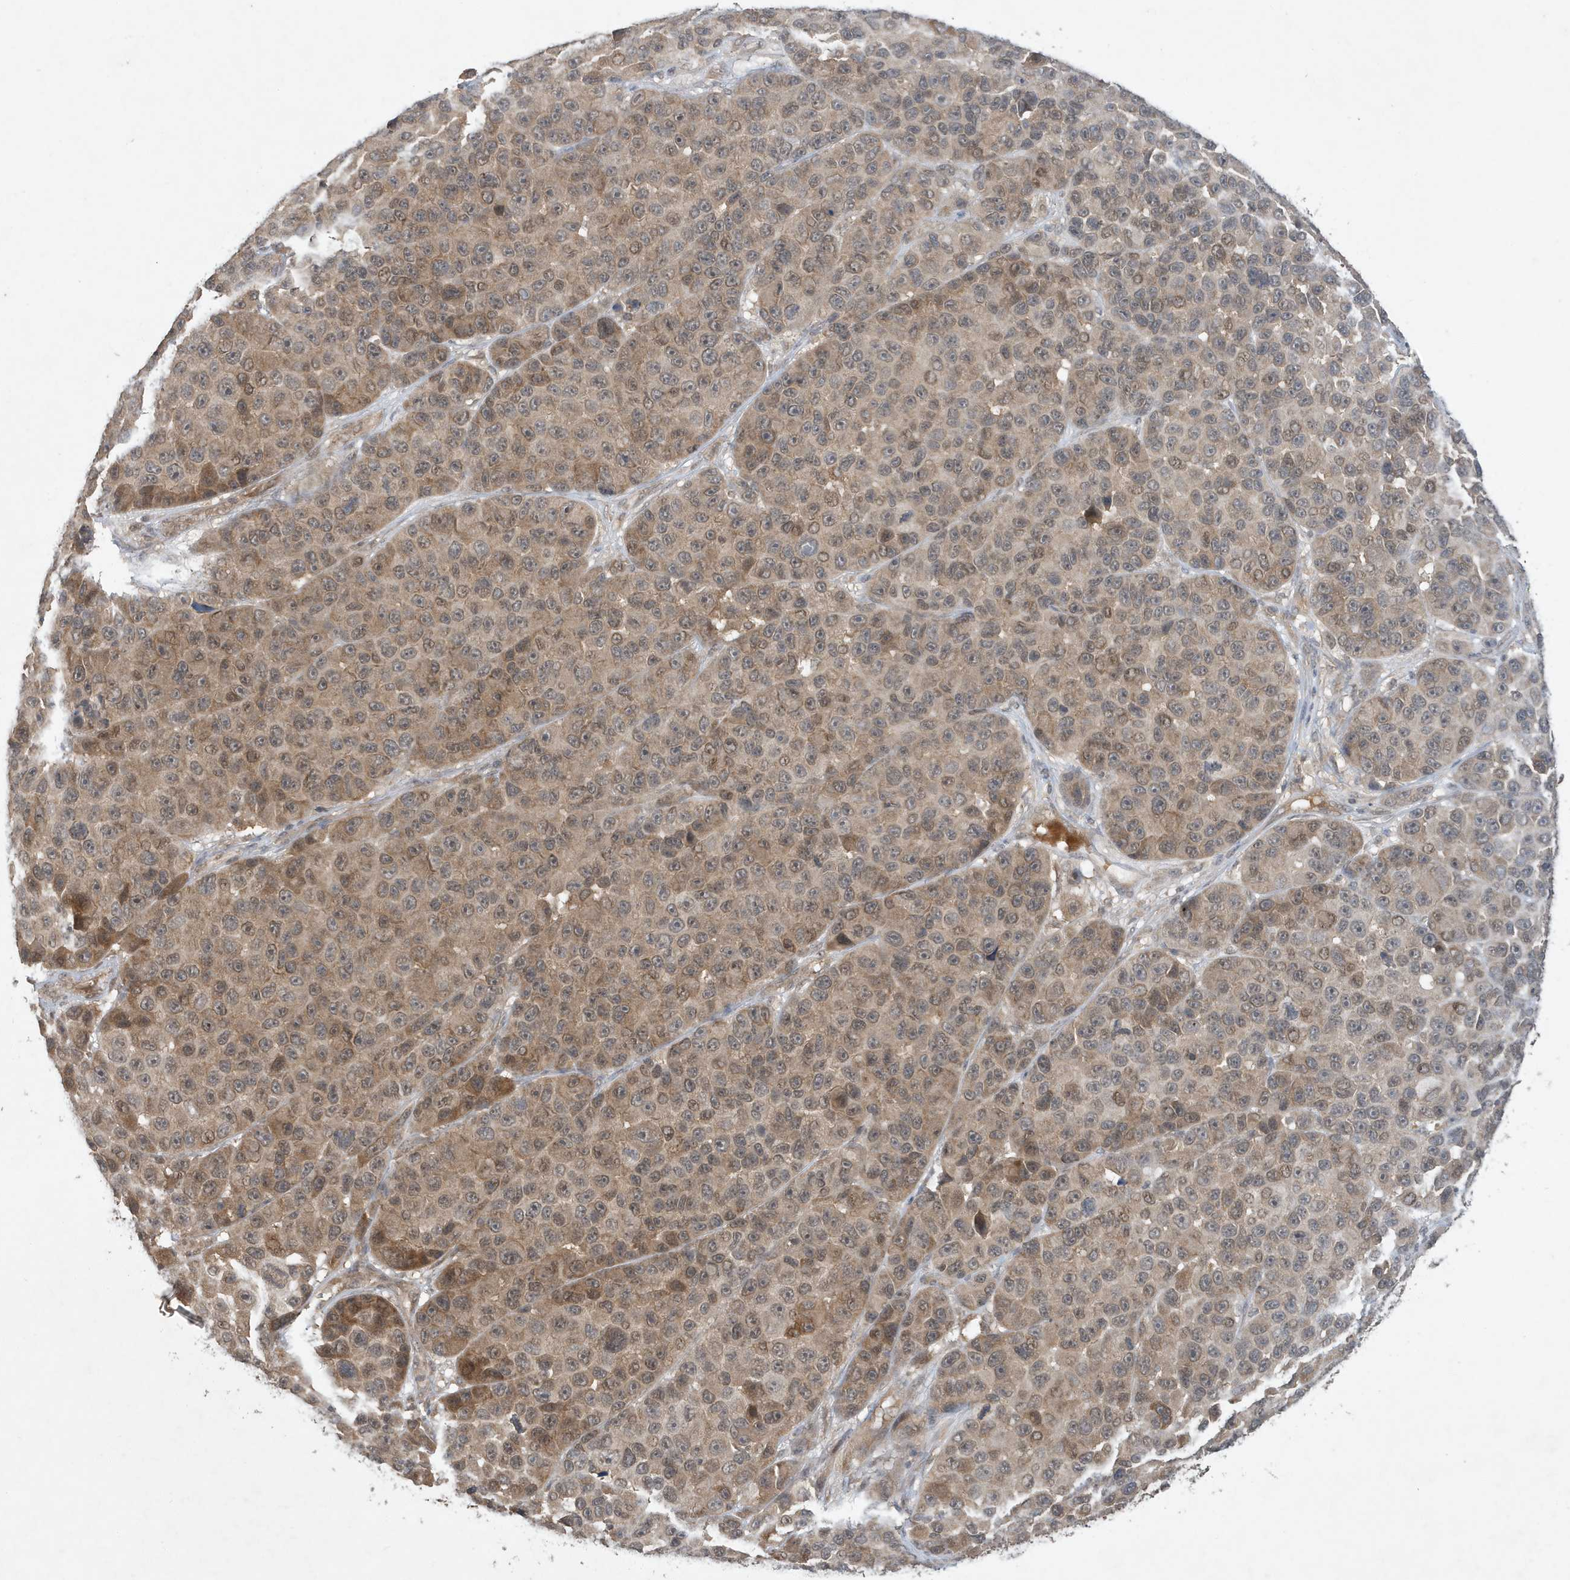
{"staining": {"intensity": "weak", "quantity": ">75%", "location": "cytoplasmic/membranous"}, "tissue": "melanoma", "cell_type": "Tumor cells", "image_type": "cancer", "snomed": [{"axis": "morphology", "description": "Malignant melanoma, NOS"}, {"axis": "topography", "description": "Skin"}], "caption": "A high-resolution photomicrograph shows immunohistochemistry (IHC) staining of melanoma, which reveals weak cytoplasmic/membranous staining in approximately >75% of tumor cells. (DAB = brown stain, brightfield microscopy at high magnification).", "gene": "ABCB9", "patient": {"sex": "male", "age": 53}}